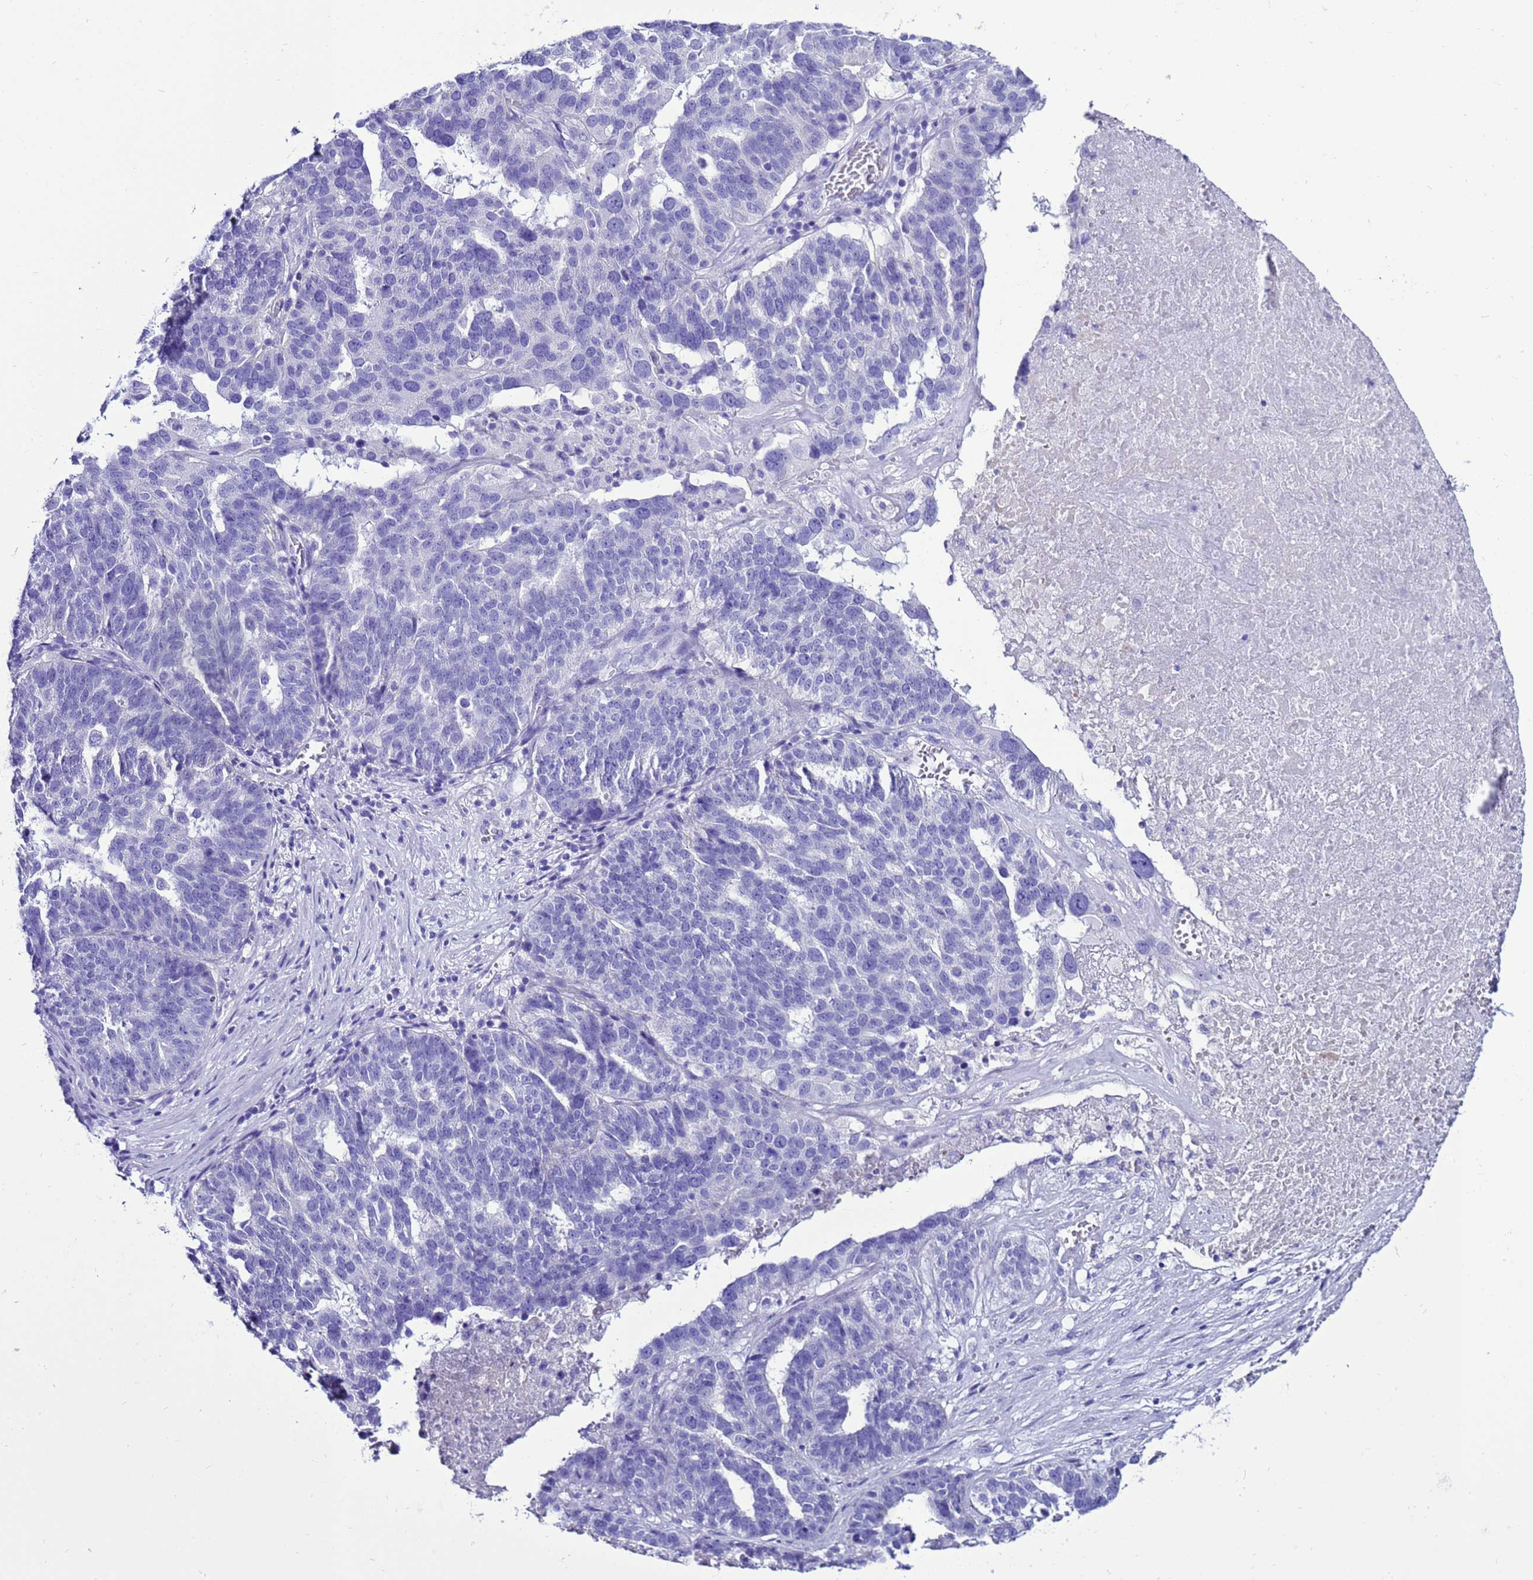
{"staining": {"intensity": "negative", "quantity": "none", "location": "none"}, "tissue": "ovarian cancer", "cell_type": "Tumor cells", "image_type": "cancer", "snomed": [{"axis": "morphology", "description": "Cystadenocarcinoma, serous, NOS"}, {"axis": "topography", "description": "Ovary"}], "caption": "Tumor cells are negative for protein expression in human ovarian cancer (serous cystadenocarcinoma).", "gene": "BEST2", "patient": {"sex": "female", "age": 59}}